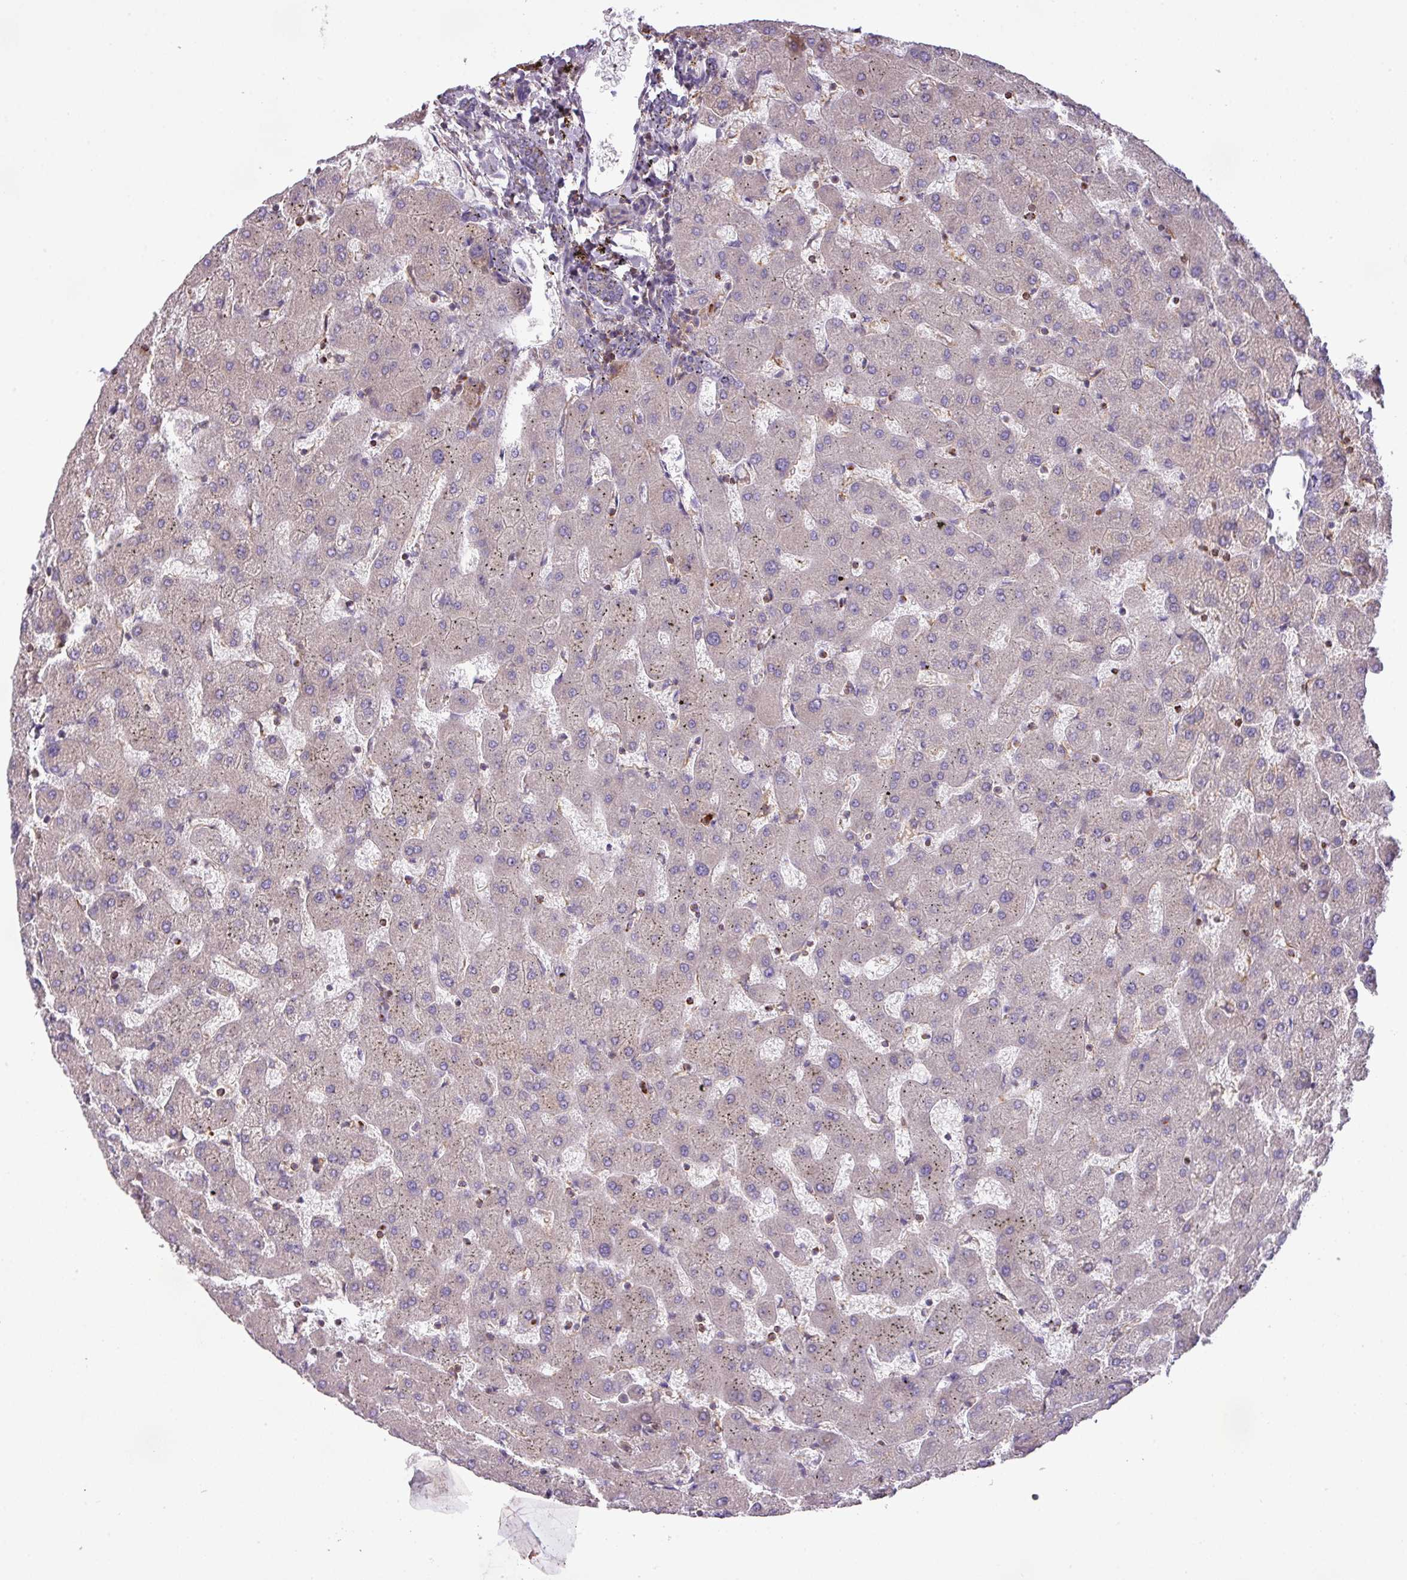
{"staining": {"intensity": "negative", "quantity": "none", "location": "none"}, "tissue": "liver", "cell_type": "Cholangiocytes", "image_type": "normal", "snomed": [{"axis": "morphology", "description": "Normal tissue, NOS"}, {"axis": "topography", "description": "Liver"}], "caption": "Cholangiocytes are negative for protein expression in unremarkable human liver.", "gene": "LRRC41", "patient": {"sex": "female", "age": 63}}